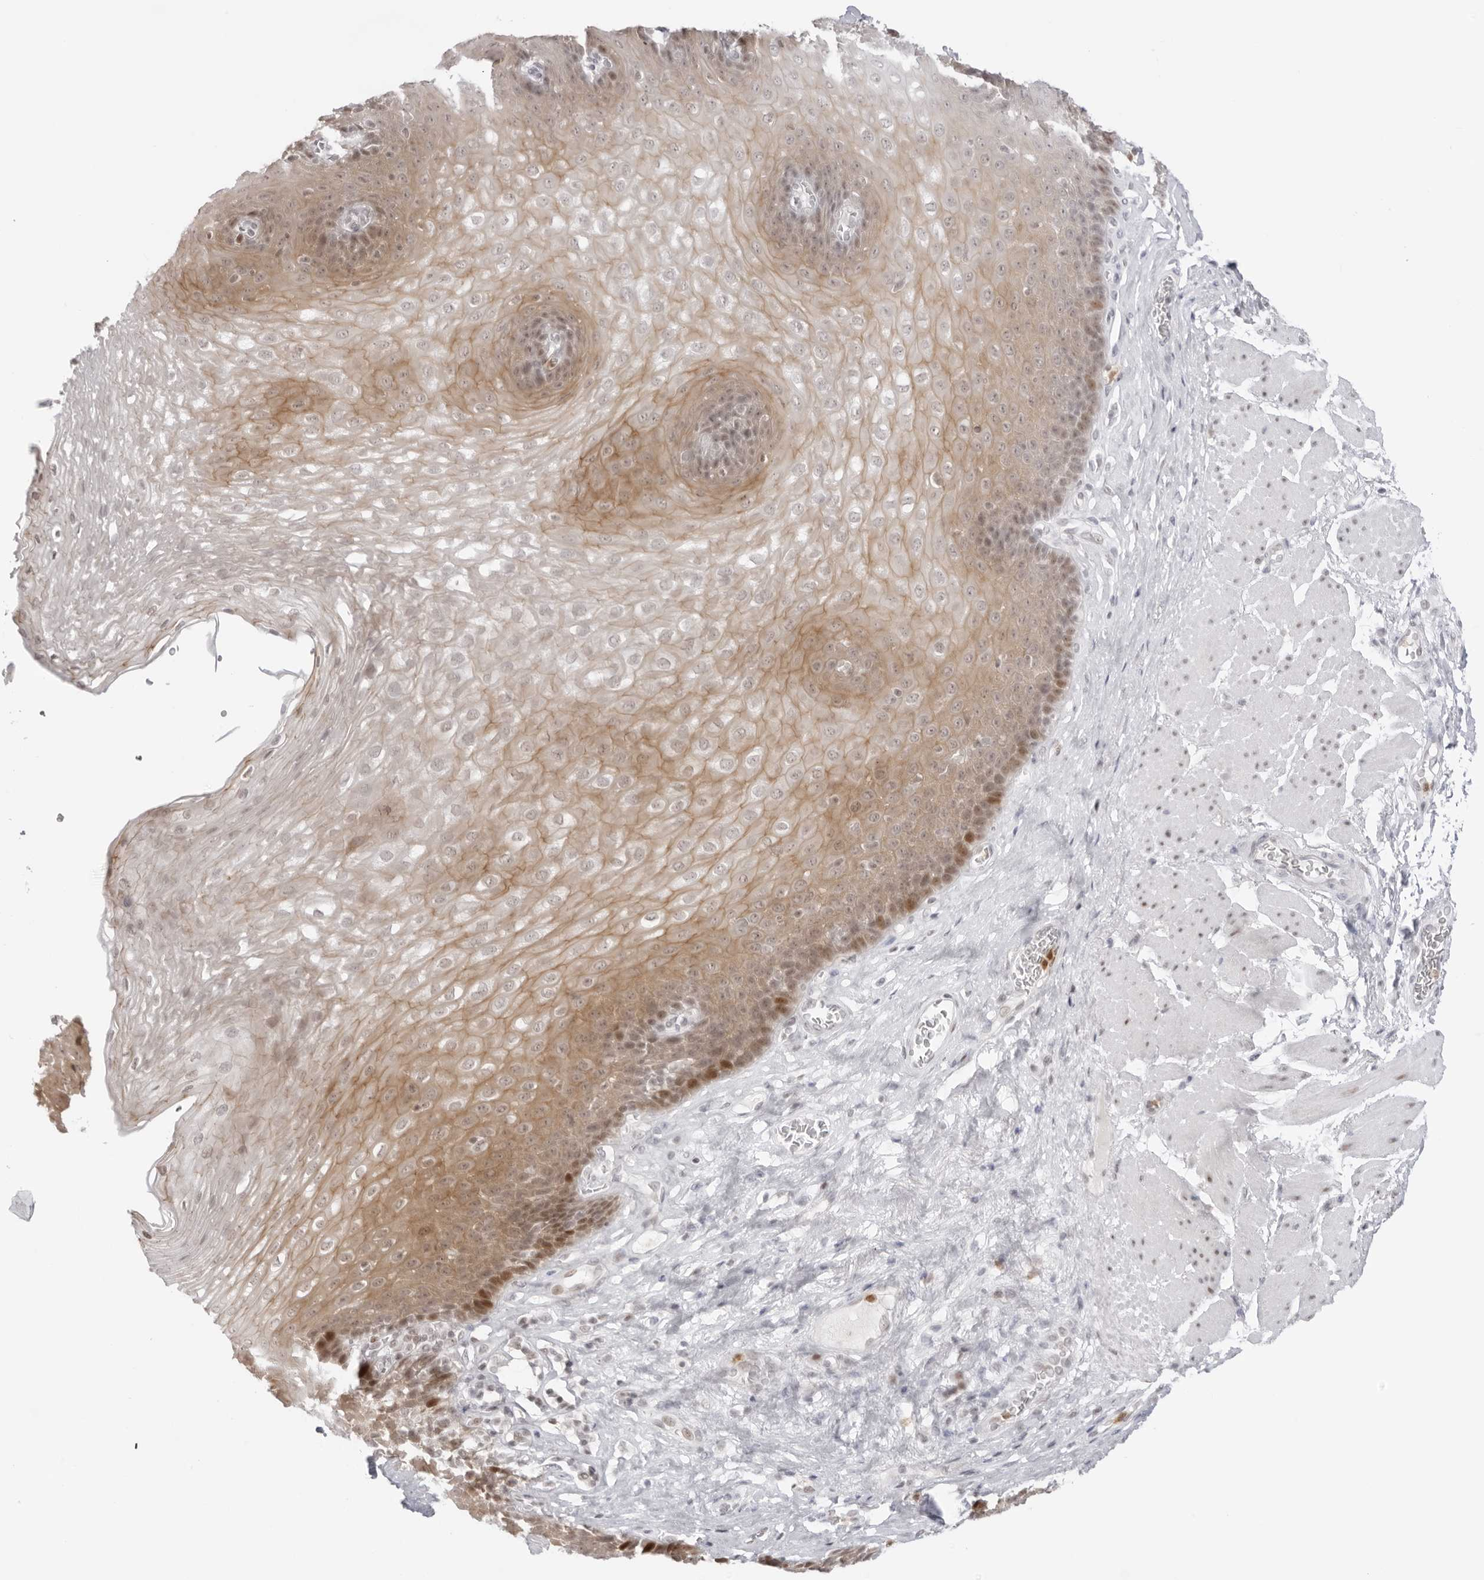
{"staining": {"intensity": "moderate", "quantity": "25%-75%", "location": "cytoplasmic/membranous,nuclear"}, "tissue": "esophagus", "cell_type": "Squamous epithelial cells", "image_type": "normal", "snomed": [{"axis": "morphology", "description": "Normal tissue, NOS"}, {"axis": "topography", "description": "Esophagus"}], "caption": "DAB immunohistochemical staining of unremarkable esophagus reveals moderate cytoplasmic/membranous,nuclear protein expression in about 25%-75% of squamous epithelial cells.", "gene": "RNF146", "patient": {"sex": "female", "age": 66}}